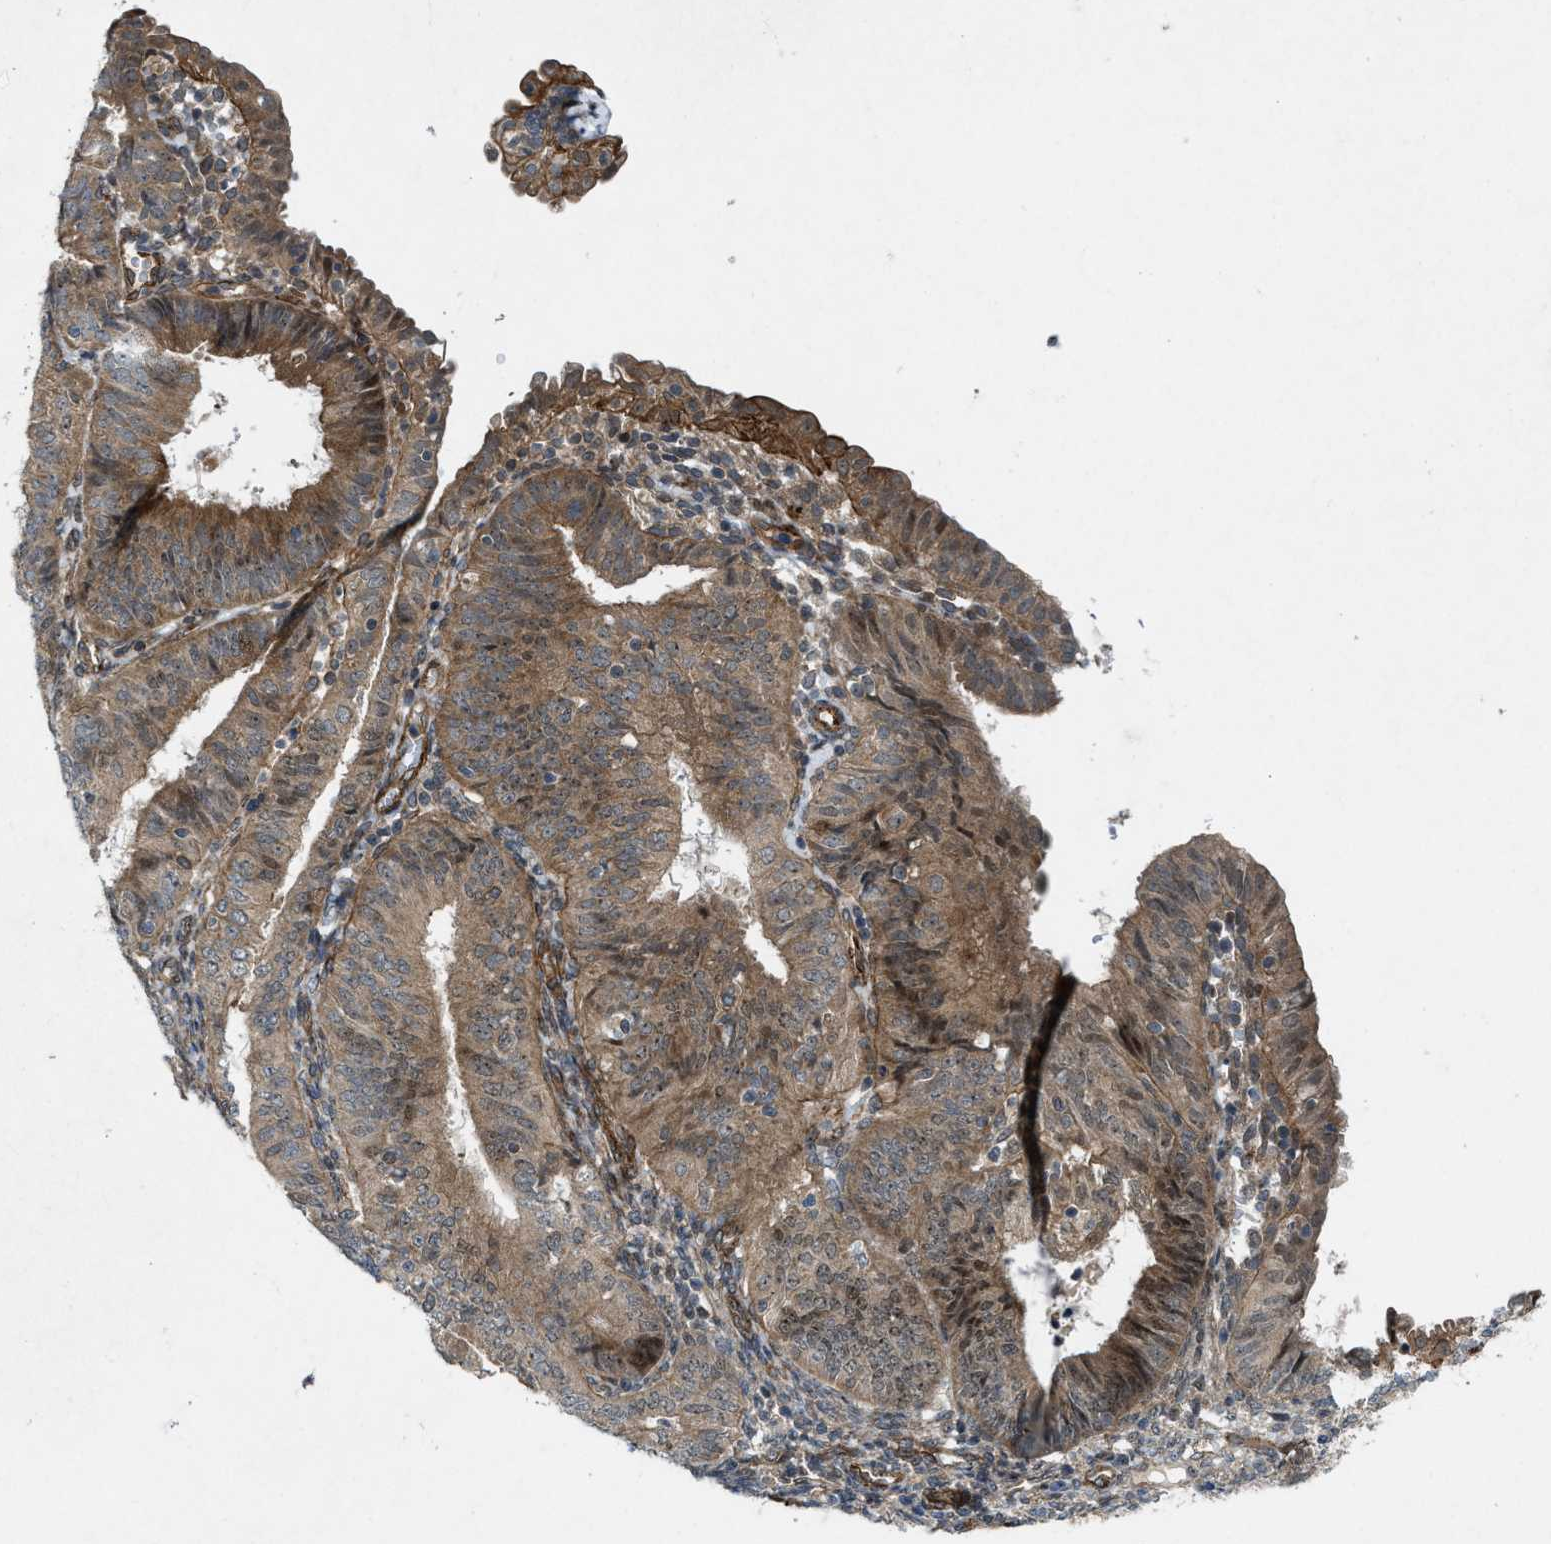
{"staining": {"intensity": "weak", "quantity": ">75%", "location": "cytoplasmic/membranous"}, "tissue": "endometrial cancer", "cell_type": "Tumor cells", "image_type": "cancer", "snomed": [{"axis": "morphology", "description": "Adenocarcinoma, NOS"}, {"axis": "topography", "description": "Endometrium"}], "caption": "A brown stain highlights weak cytoplasmic/membranous expression of a protein in human endometrial cancer (adenocarcinoma) tumor cells. (DAB (3,3'-diaminobenzidine) IHC, brown staining for protein, blue staining for nuclei).", "gene": "URGCP", "patient": {"sex": "female", "age": 58}}